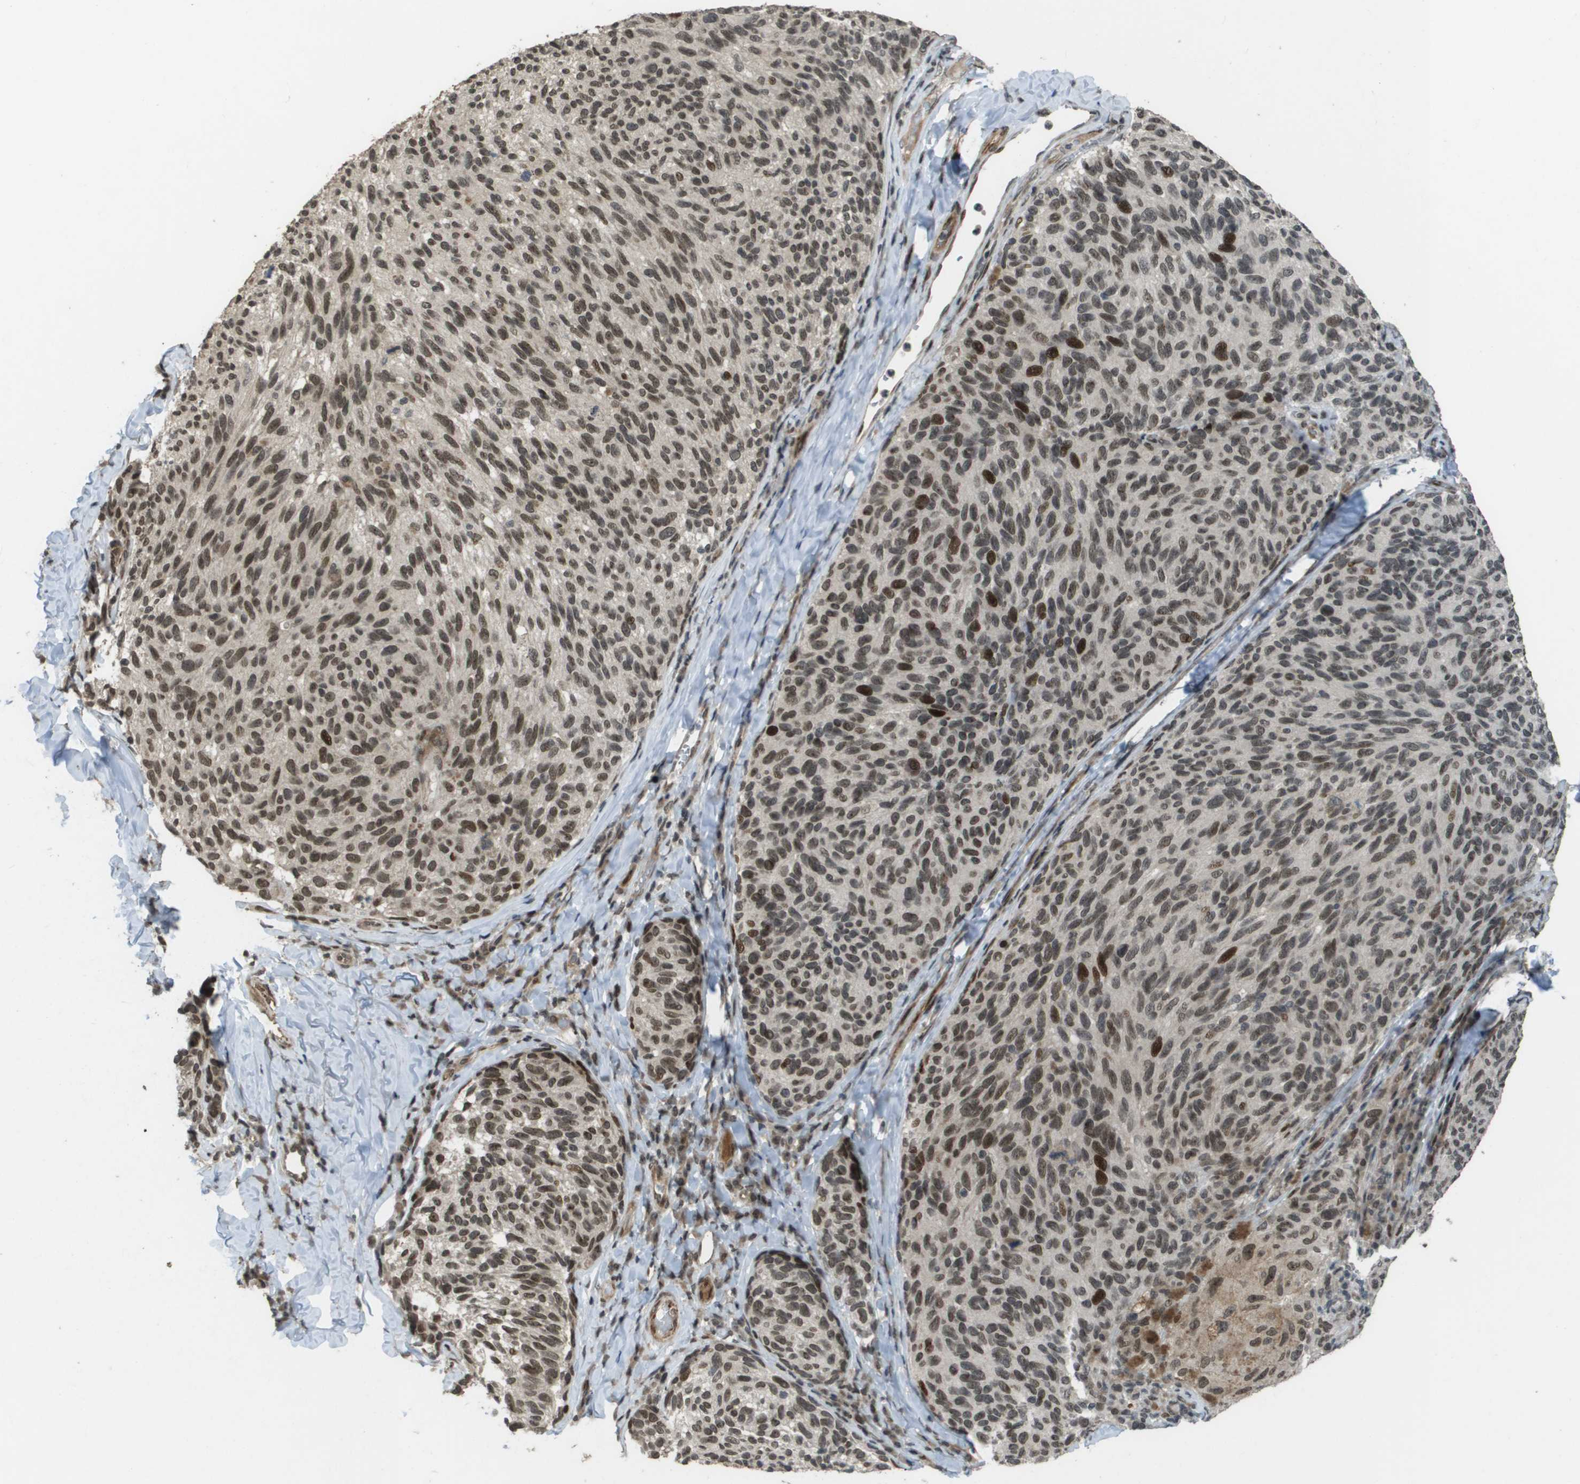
{"staining": {"intensity": "strong", "quantity": "<25%", "location": "nuclear"}, "tissue": "melanoma", "cell_type": "Tumor cells", "image_type": "cancer", "snomed": [{"axis": "morphology", "description": "Malignant melanoma, NOS"}, {"axis": "topography", "description": "Skin"}], "caption": "A high-resolution image shows IHC staining of malignant melanoma, which exhibits strong nuclear positivity in about <25% of tumor cells. The staining was performed using DAB to visualize the protein expression in brown, while the nuclei were stained in blue with hematoxylin (Magnification: 20x).", "gene": "KAT5", "patient": {"sex": "female", "age": 73}}